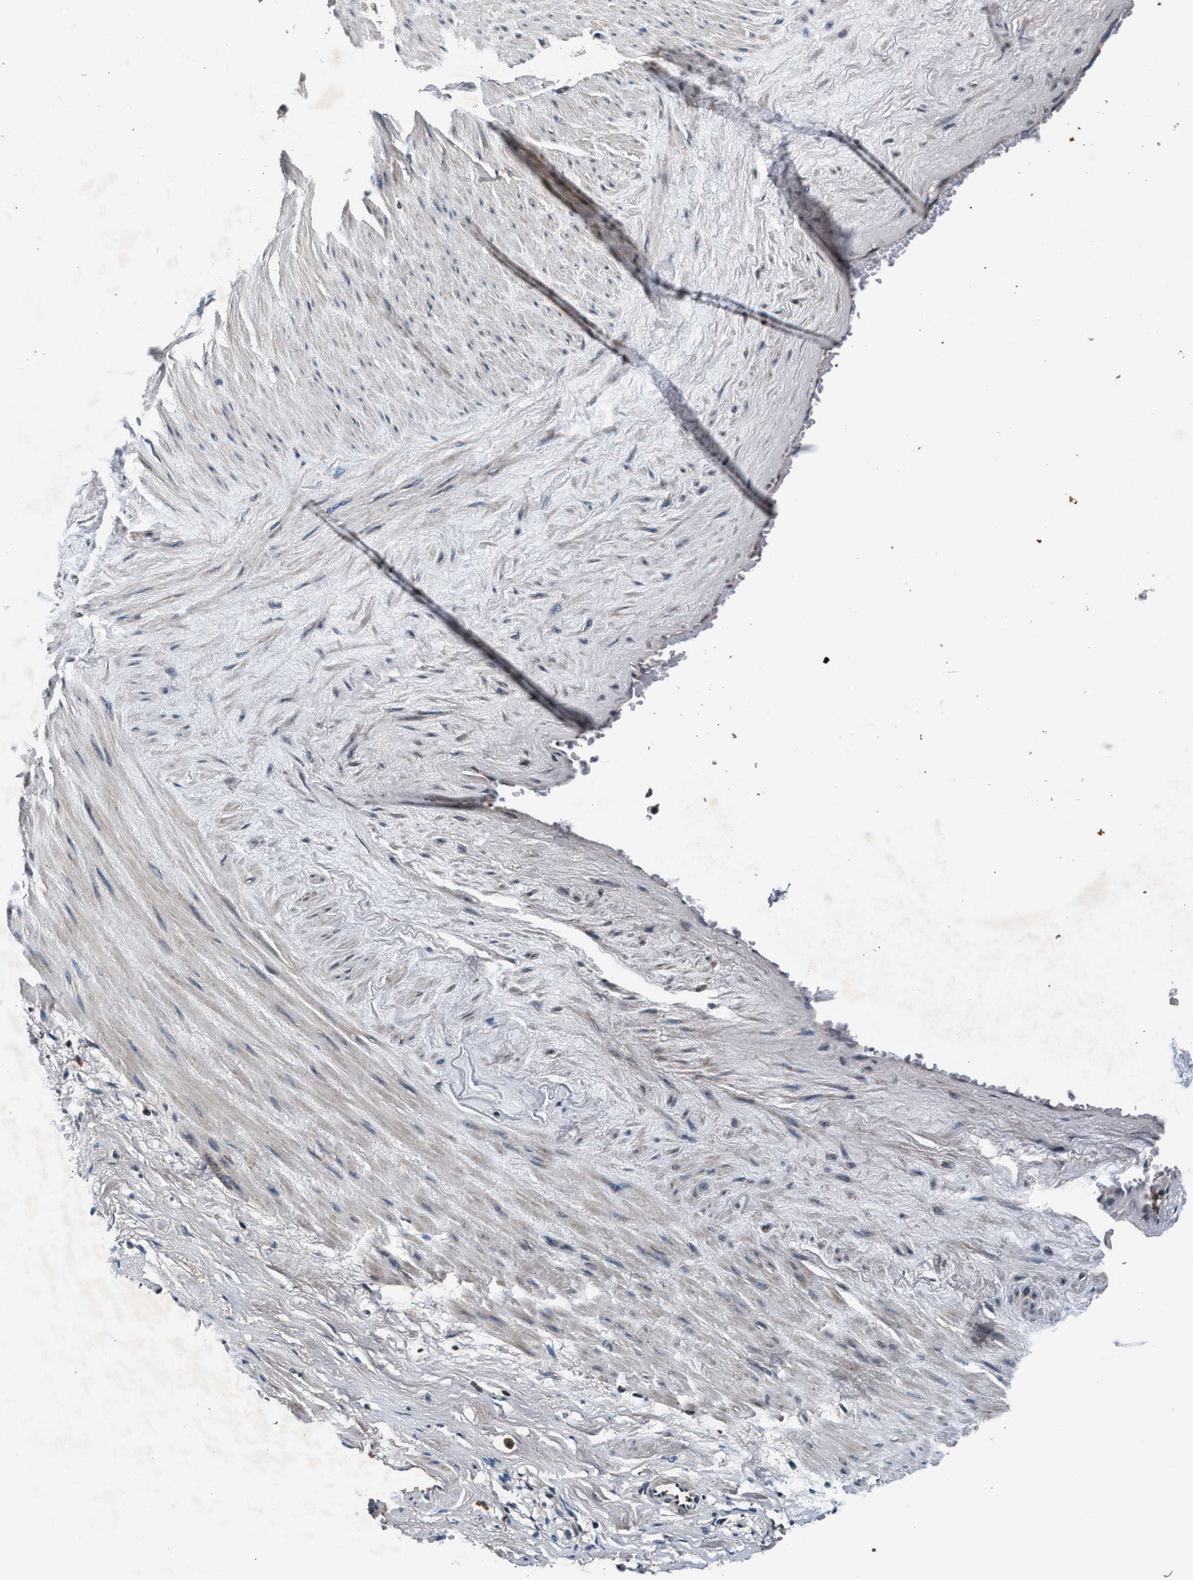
{"staining": {"intensity": "weak", "quantity": ">75%", "location": "cytoplasmic/membranous"}, "tissue": "adipose tissue", "cell_type": "Adipocytes", "image_type": "normal", "snomed": [{"axis": "morphology", "description": "Normal tissue, NOS"}, {"axis": "topography", "description": "Soft tissue"}, {"axis": "topography", "description": "Vascular tissue"}], "caption": "High-magnification brightfield microscopy of unremarkable adipose tissue stained with DAB (3,3'-diaminobenzidine) (brown) and counterstained with hematoxylin (blue). adipocytes exhibit weak cytoplasmic/membranous expression is identified in approximately>75% of cells.", "gene": "IMMT", "patient": {"sex": "female", "age": 35}}